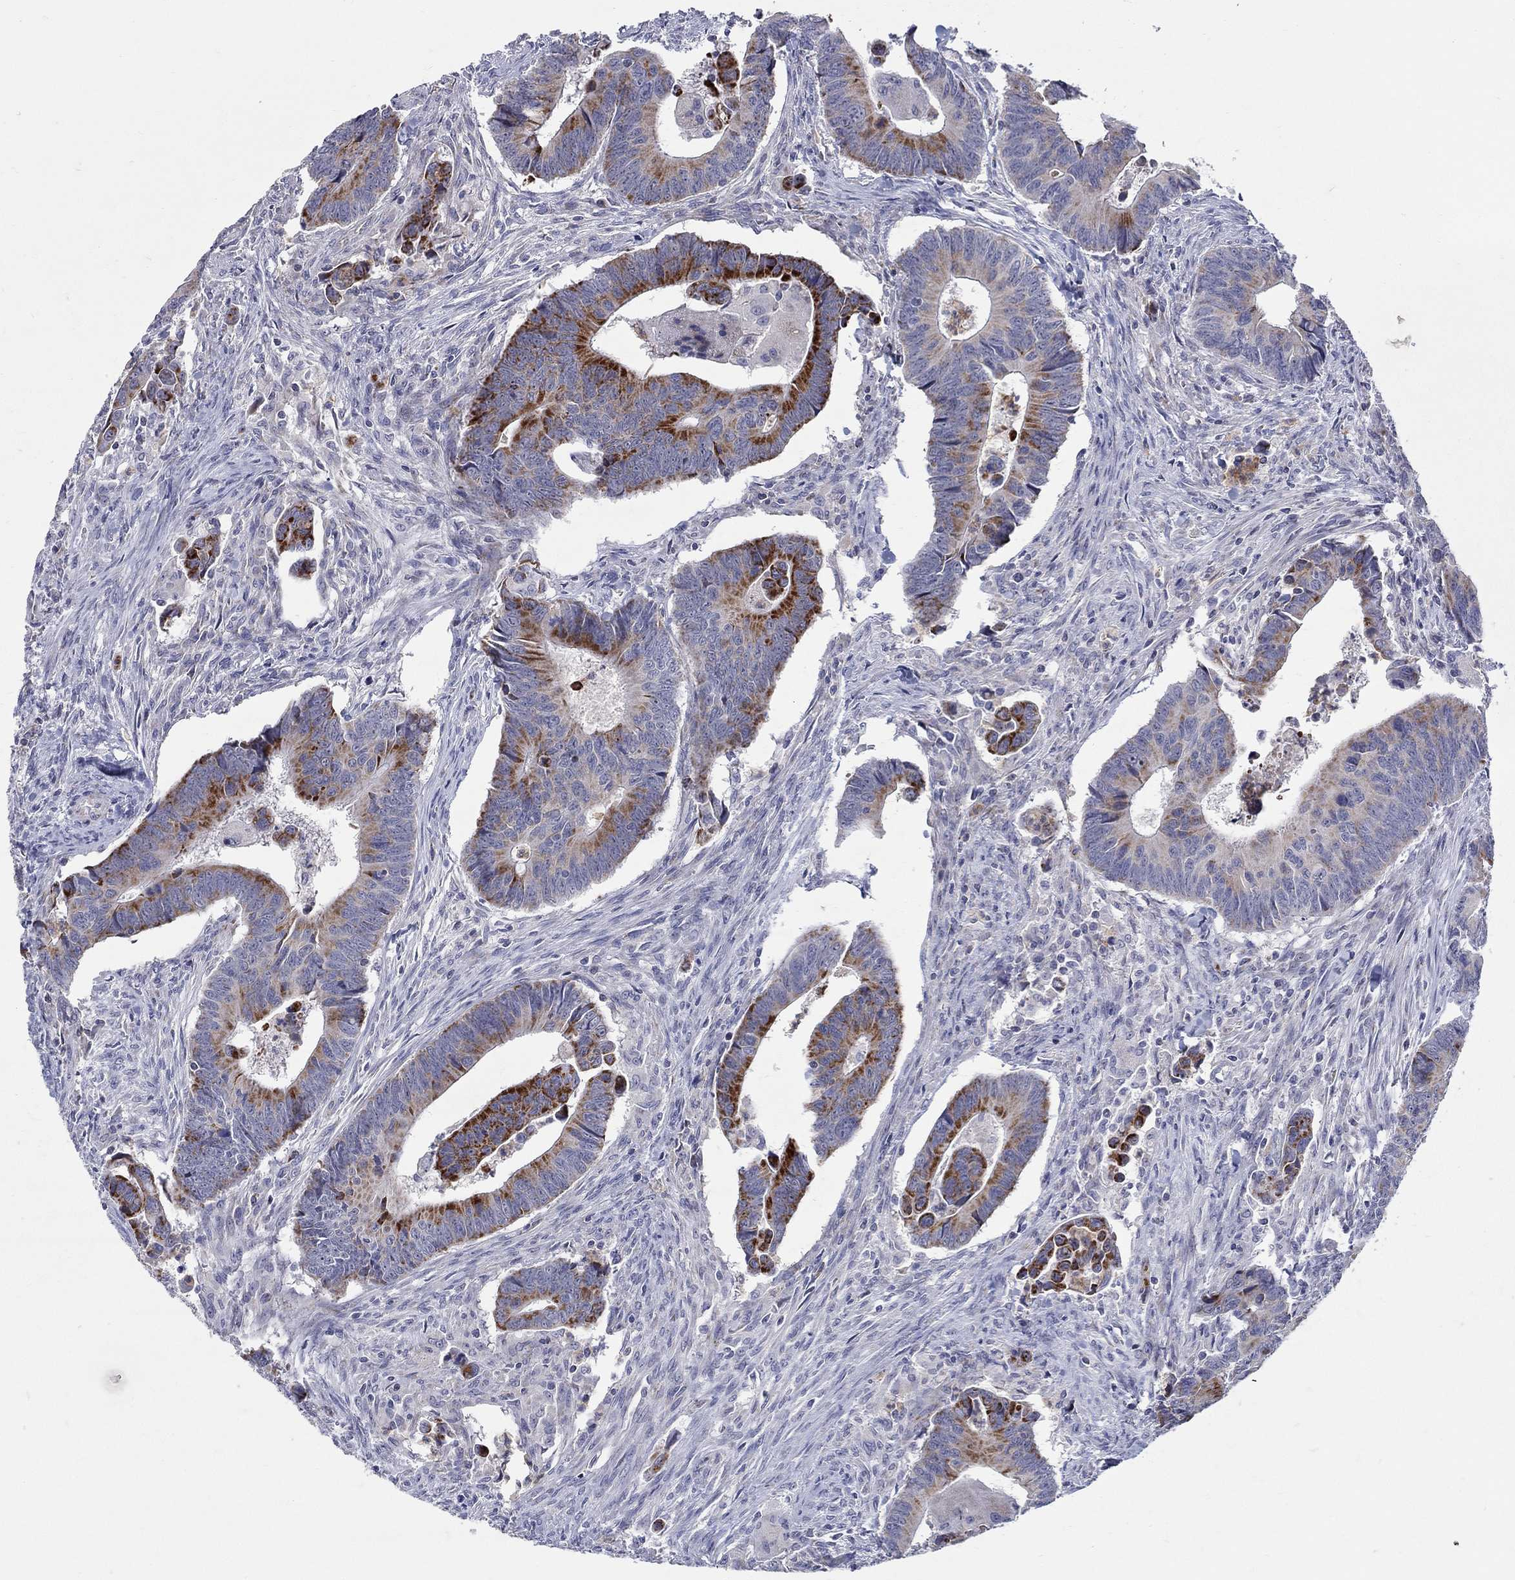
{"staining": {"intensity": "strong", "quantity": "25%-75%", "location": "cytoplasmic/membranous"}, "tissue": "colorectal cancer", "cell_type": "Tumor cells", "image_type": "cancer", "snomed": [{"axis": "morphology", "description": "Adenocarcinoma, NOS"}, {"axis": "topography", "description": "Rectum"}], "caption": "Human colorectal adenocarcinoma stained with a protein marker displays strong staining in tumor cells.", "gene": "HMX2", "patient": {"sex": "male", "age": 67}}